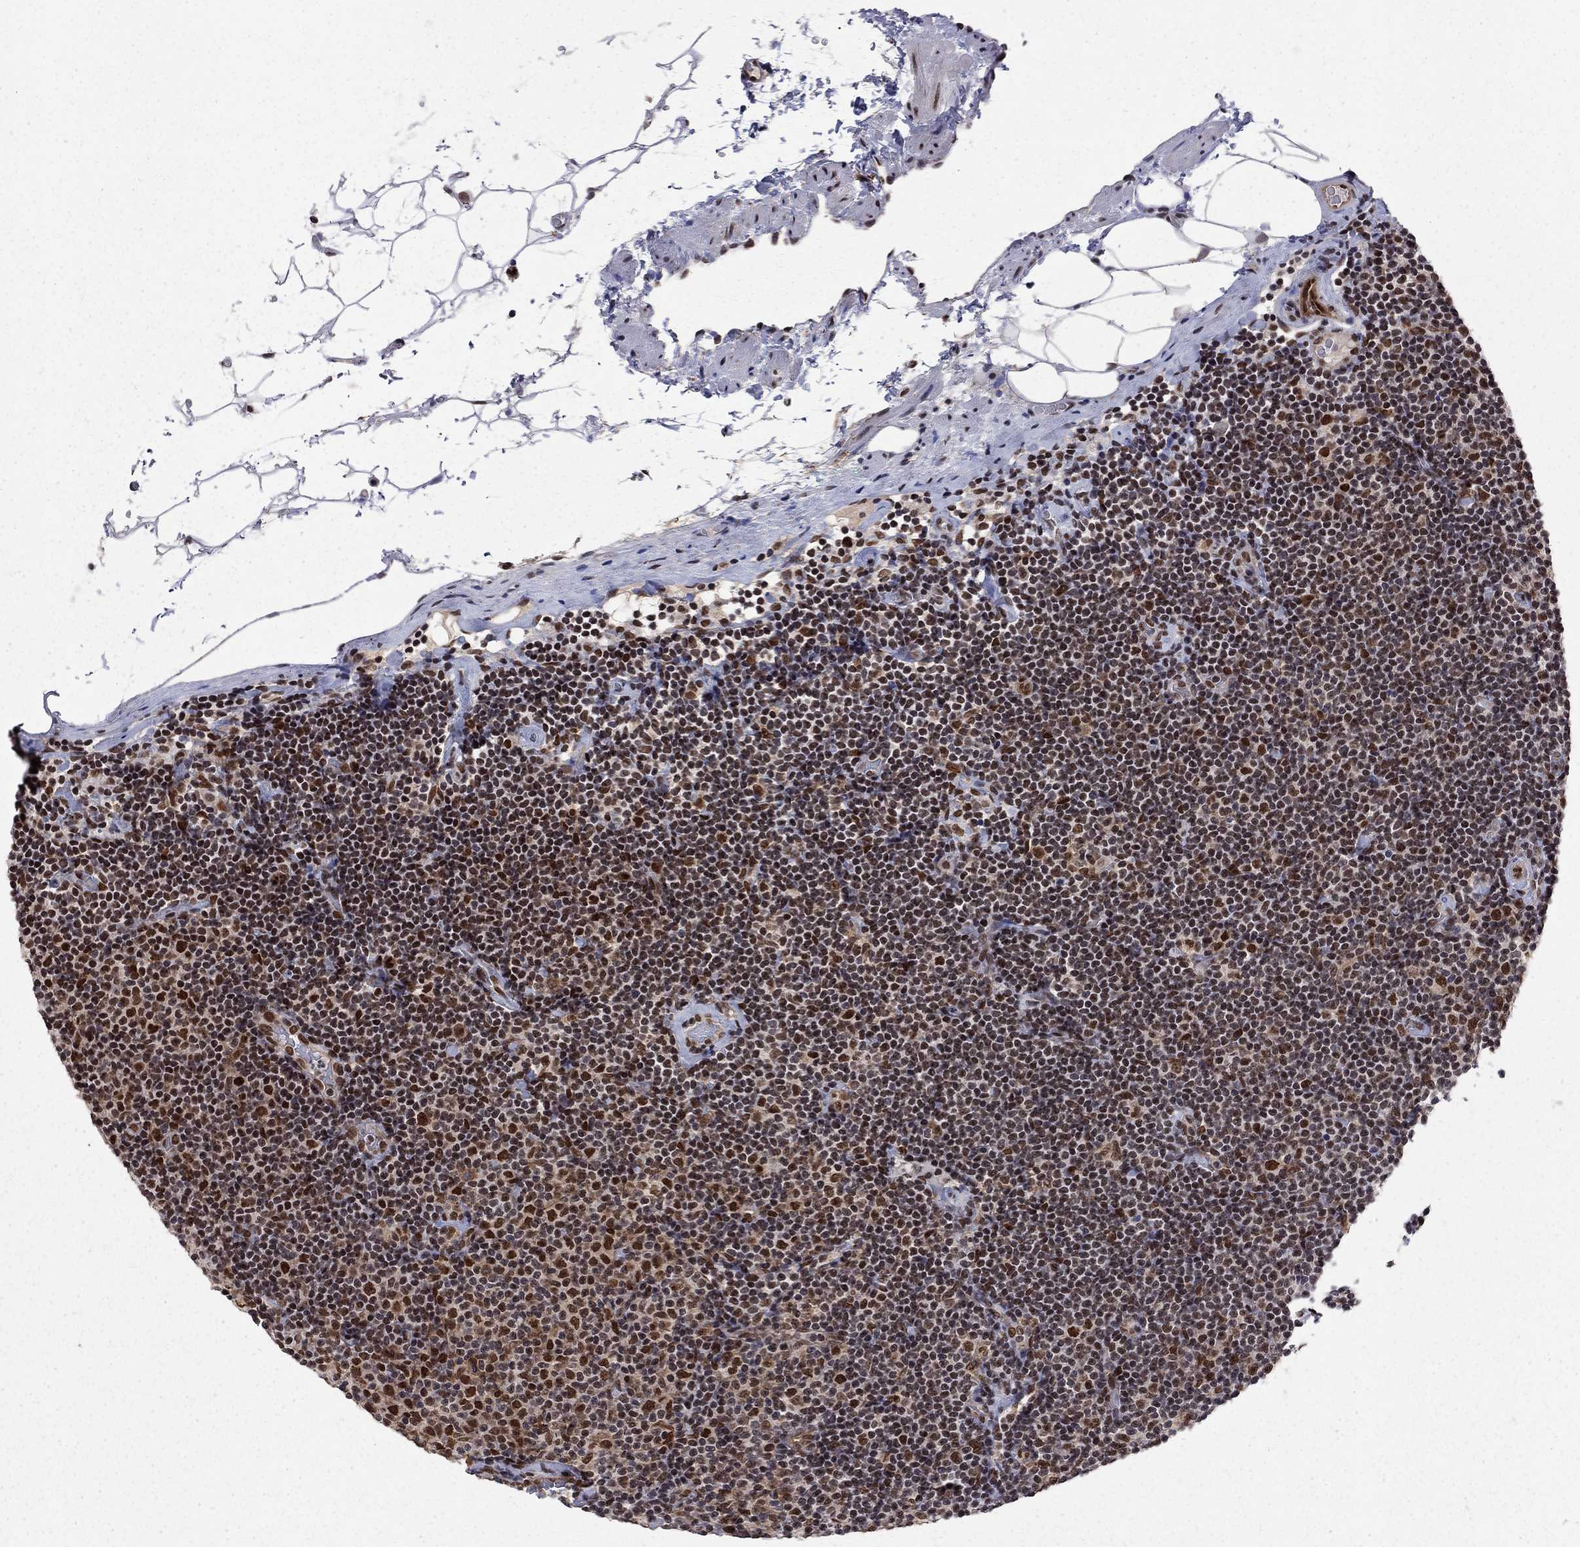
{"staining": {"intensity": "moderate", "quantity": "<25%", "location": "nuclear"}, "tissue": "lymphoma", "cell_type": "Tumor cells", "image_type": "cancer", "snomed": [{"axis": "morphology", "description": "Malignant lymphoma, non-Hodgkin's type, Low grade"}, {"axis": "topography", "description": "Lymph node"}], "caption": "DAB (3,3'-diaminobenzidine) immunohistochemical staining of human lymphoma reveals moderate nuclear protein expression in about <25% of tumor cells.", "gene": "SAP30L", "patient": {"sex": "male", "age": 81}}